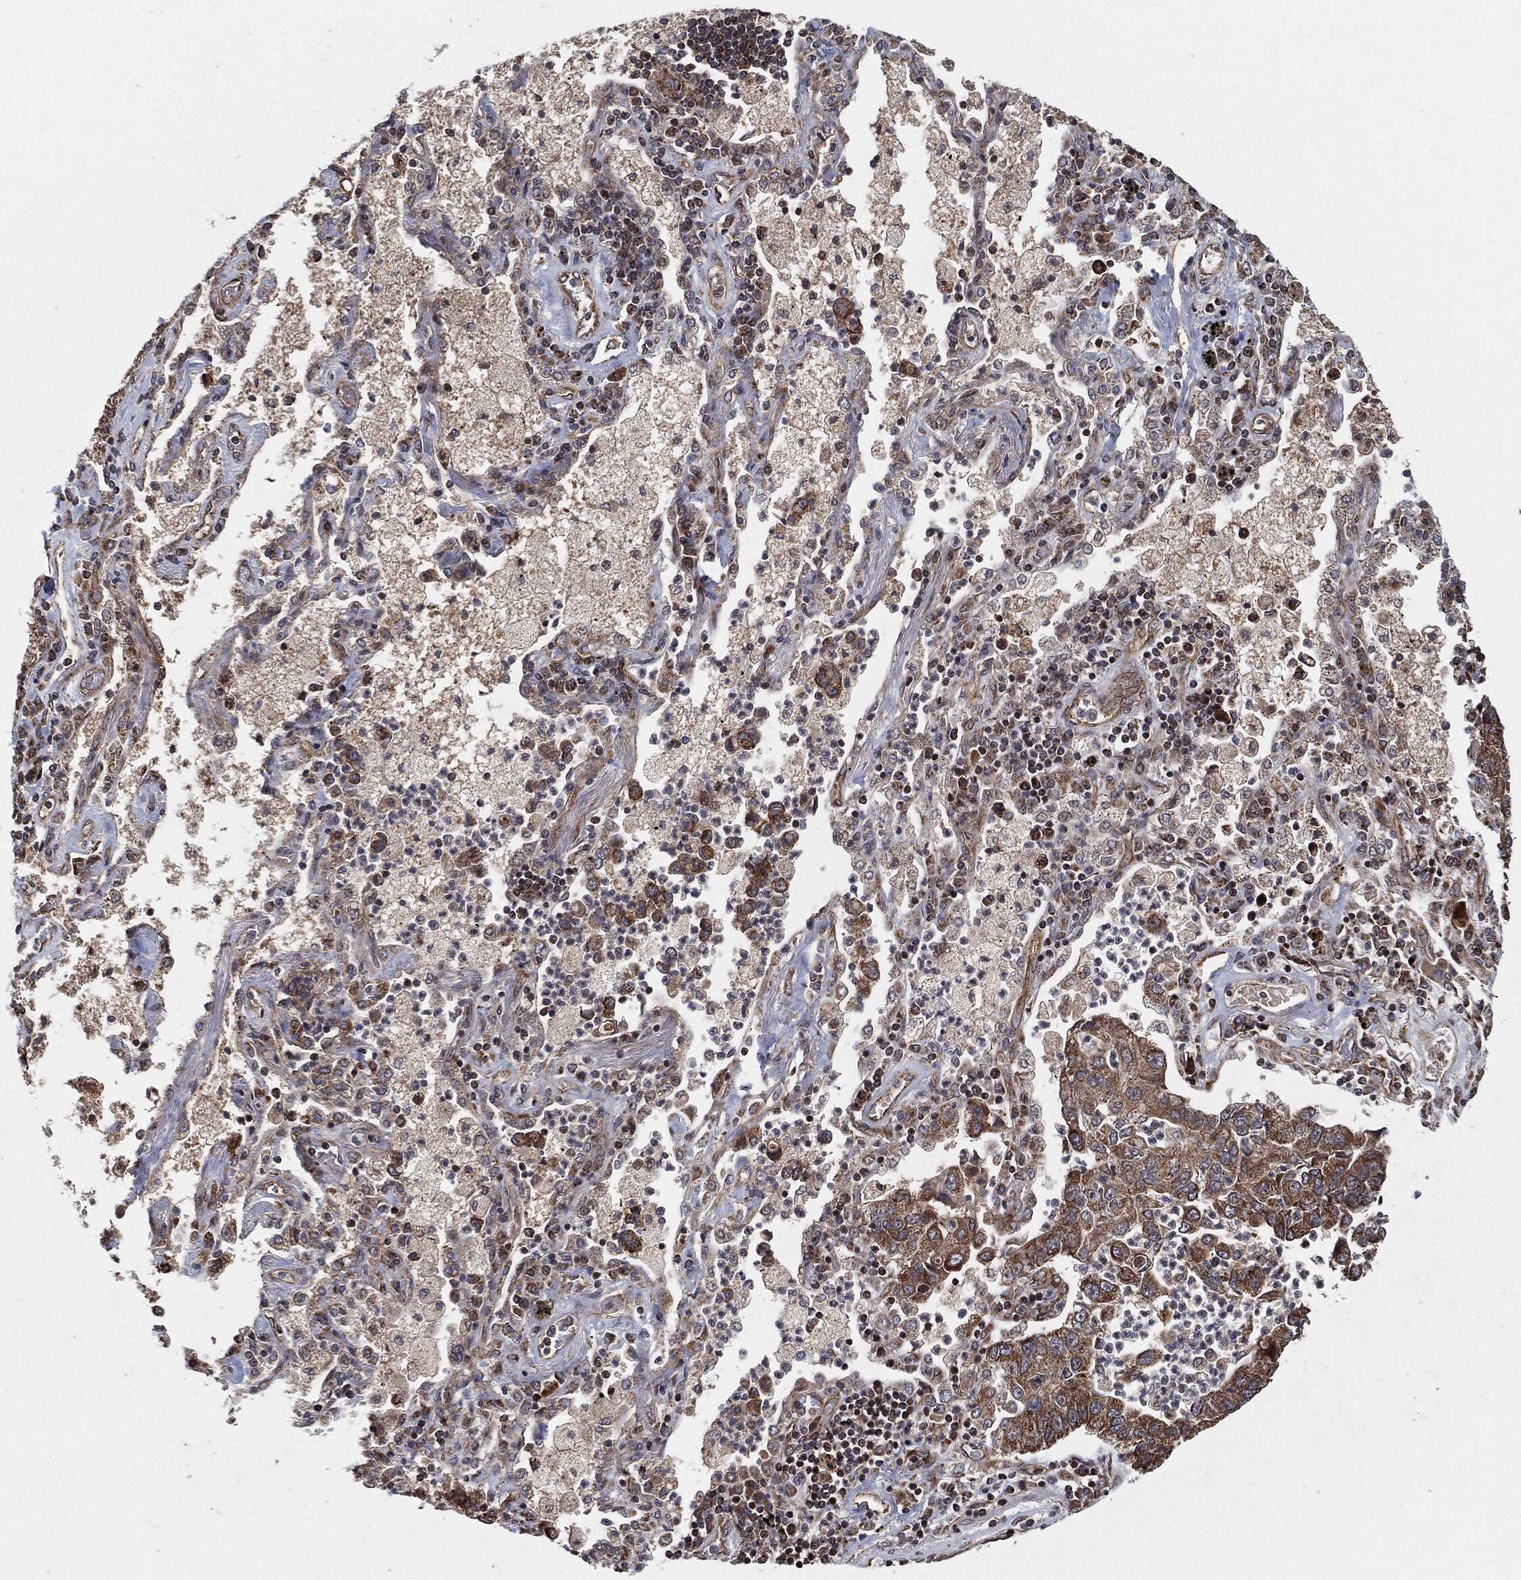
{"staining": {"intensity": "moderate", "quantity": ">75%", "location": "cytoplasmic/membranous"}, "tissue": "lung cancer", "cell_type": "Tumor cells", "image_type": "cancer", "snomed": [{"axis": "morphology", "description": "Adenocarcinoma, NOS"}, {"axis": "topography", "description": "Lung"}], "caption": "DAB (3,3'-diaminobenzidine) immunohistochemical staining of human adenocarcinoma (lung) displays moderate cytoplasmic/membranous protein expression in approximately >75% of tumor cells. (Brightfield microscopy of DAB IHC at high magnification).", "gene": "BCAR1", "patient": {"sex": "female", "age": 57}}